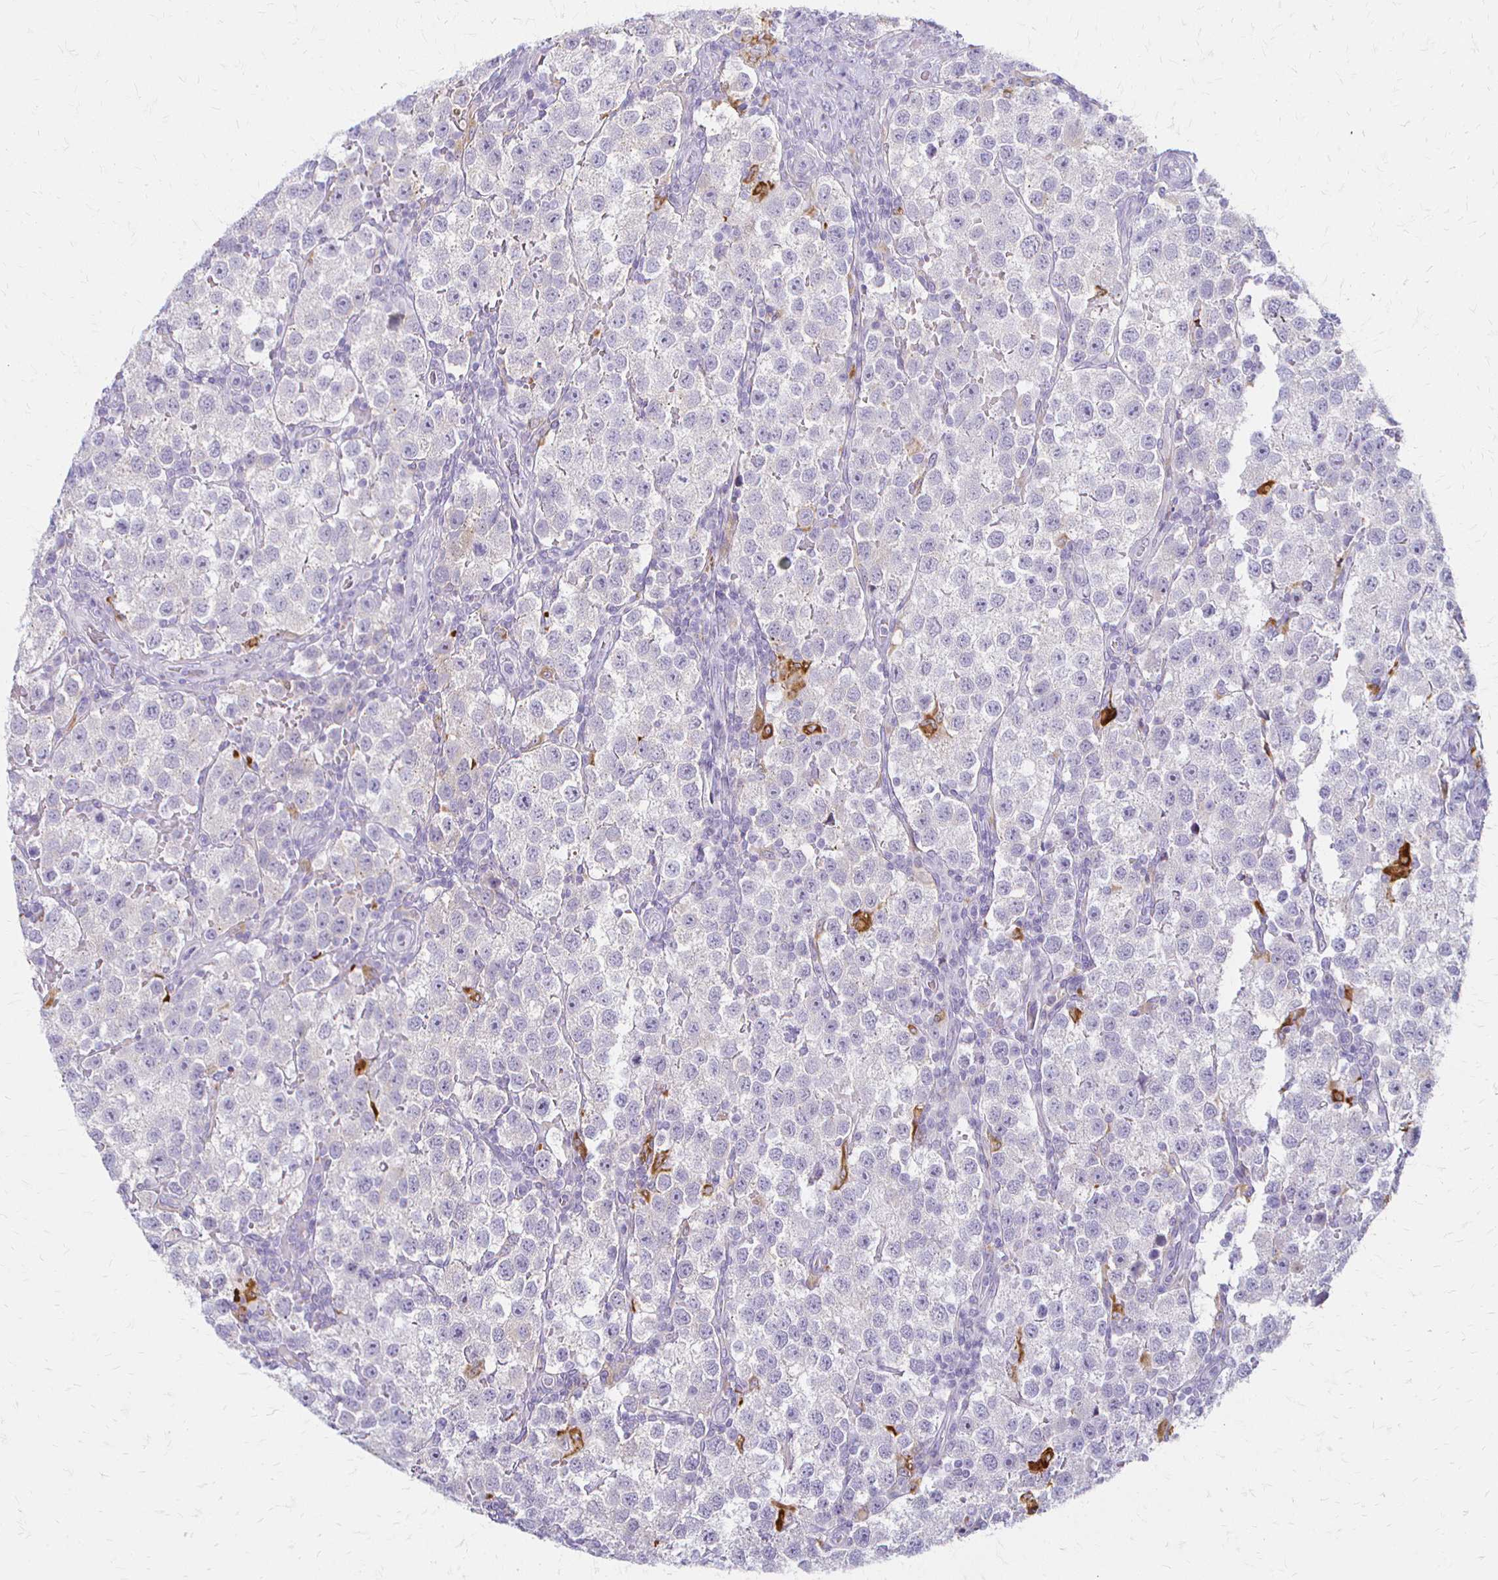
{"staining": {"intensity": "negative", "quantity": "none", "location": "none"}, "tissue": "testis cancer", "cell_type": "Tumor cells", "image_type": "cancer", "snomed": [{"axis": "morphology", "description": "Seminoma, NOS"}, {"axis": "topography", "description": "Testis"}], "caption": "DAB immunohistochemical staining of human seminoma (testis) shows no significant expression in tumor cells. (DAB (3,3'-diaminobenzidine) immunohistochemistry visualized using brightfield microscopy, high magnification).", "gene": "ACP5", "patient": {"sex": "male", "age": 37}}